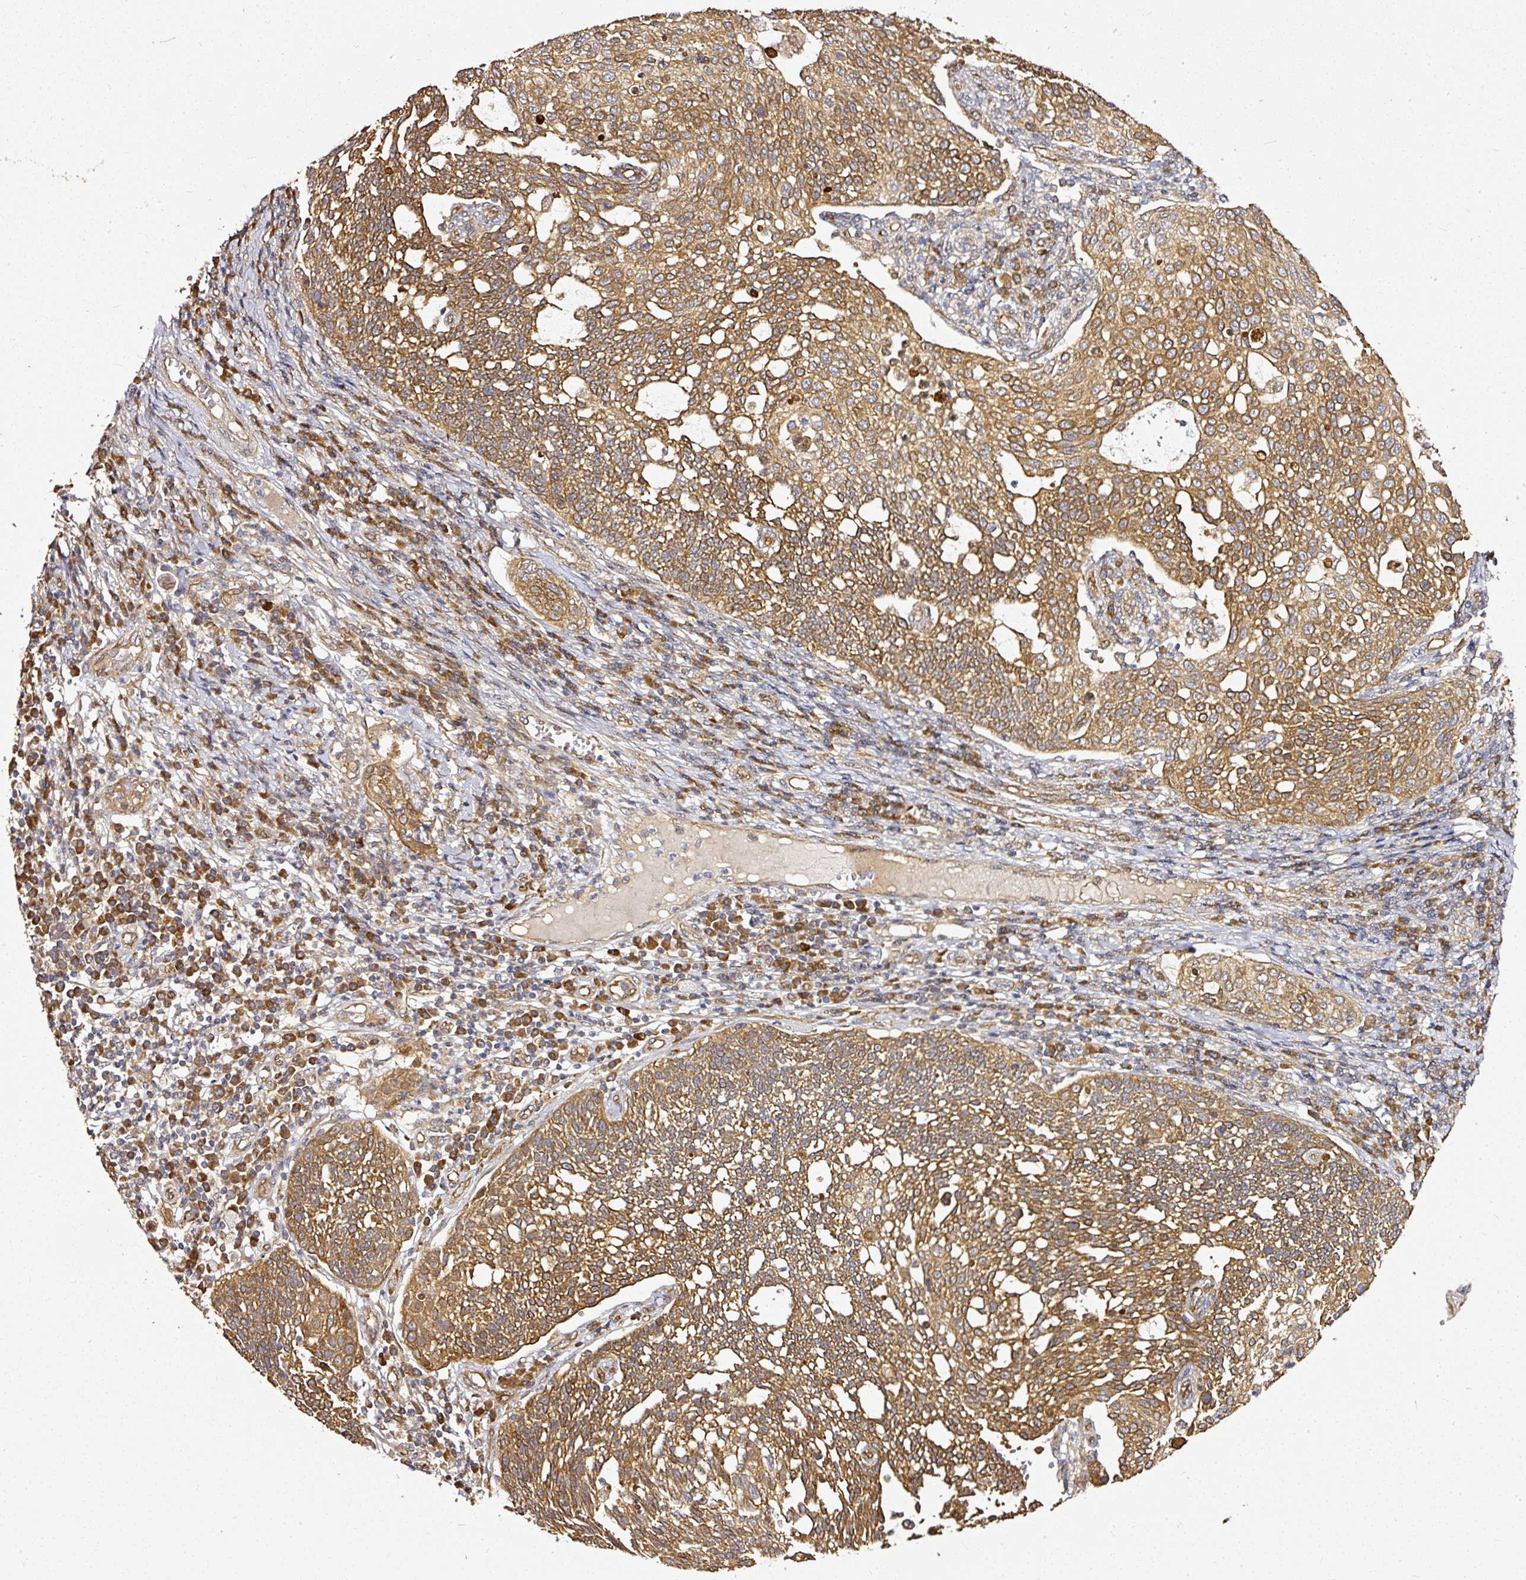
{"staining": {"intensity": "moderate", "quantity": ">75%", "location": "cytoplasmic/membranous"}, "tissue": "cervical cancer", "cell_type": "Tumor cells", "image_type": "cancer", "snomed": [{"axis": "morphology", "description": "Squamous cell carcinoma, NOS"}, {"axis": "topography", "description": "Cervix"}], "caption": "Protein analysis of cervical cancer (squamous cell carcinoma) tissue displays moderate cytoplasmic/membranous expression in approximately >75% of tumor cells.", "gene": "MIF4GD", "patient": {"sex": "female", "age": 34}}